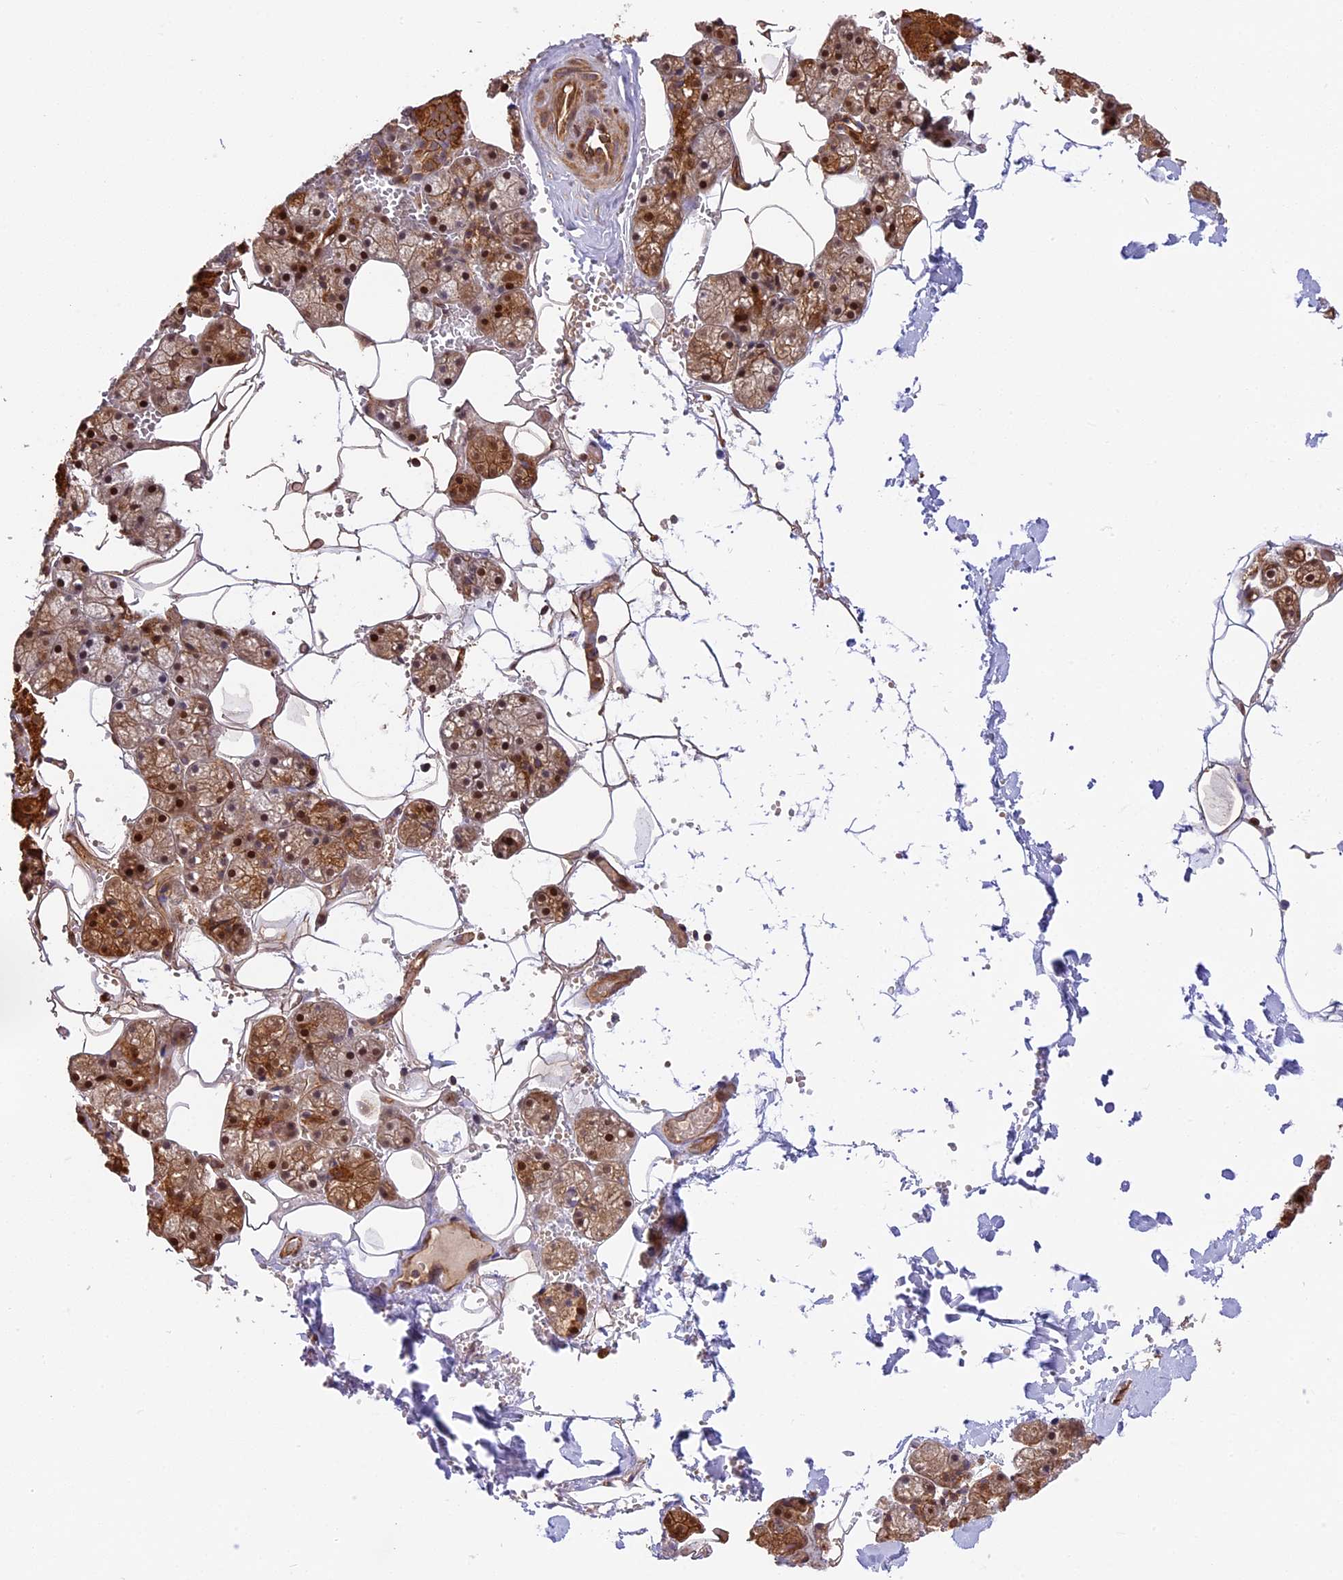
{"staining": {"intensity": "strong", "quantity": "<25%", "location": "cytoplasmic/membranous,nuclear"}, "tissue": "salivary gland", "cell_type": "Glandular cells", "image_type": "normal", "snomed": [{"axis": "morphology", "description": "Normal tissue, NOS"}, {"axis": "topography", "description": "Salivary gland"}], "caption": "Salivary gland stained with IHC displays strong cytoplasmic/membranous,nuclear expression in about <25% of glandular cells. (DAB (3,3'-diaminobenzidine) IHC with brightfield microscopy, high magnification).", "gene": "PPP1R37", "patient": {"sex": "male", "age": 62}}